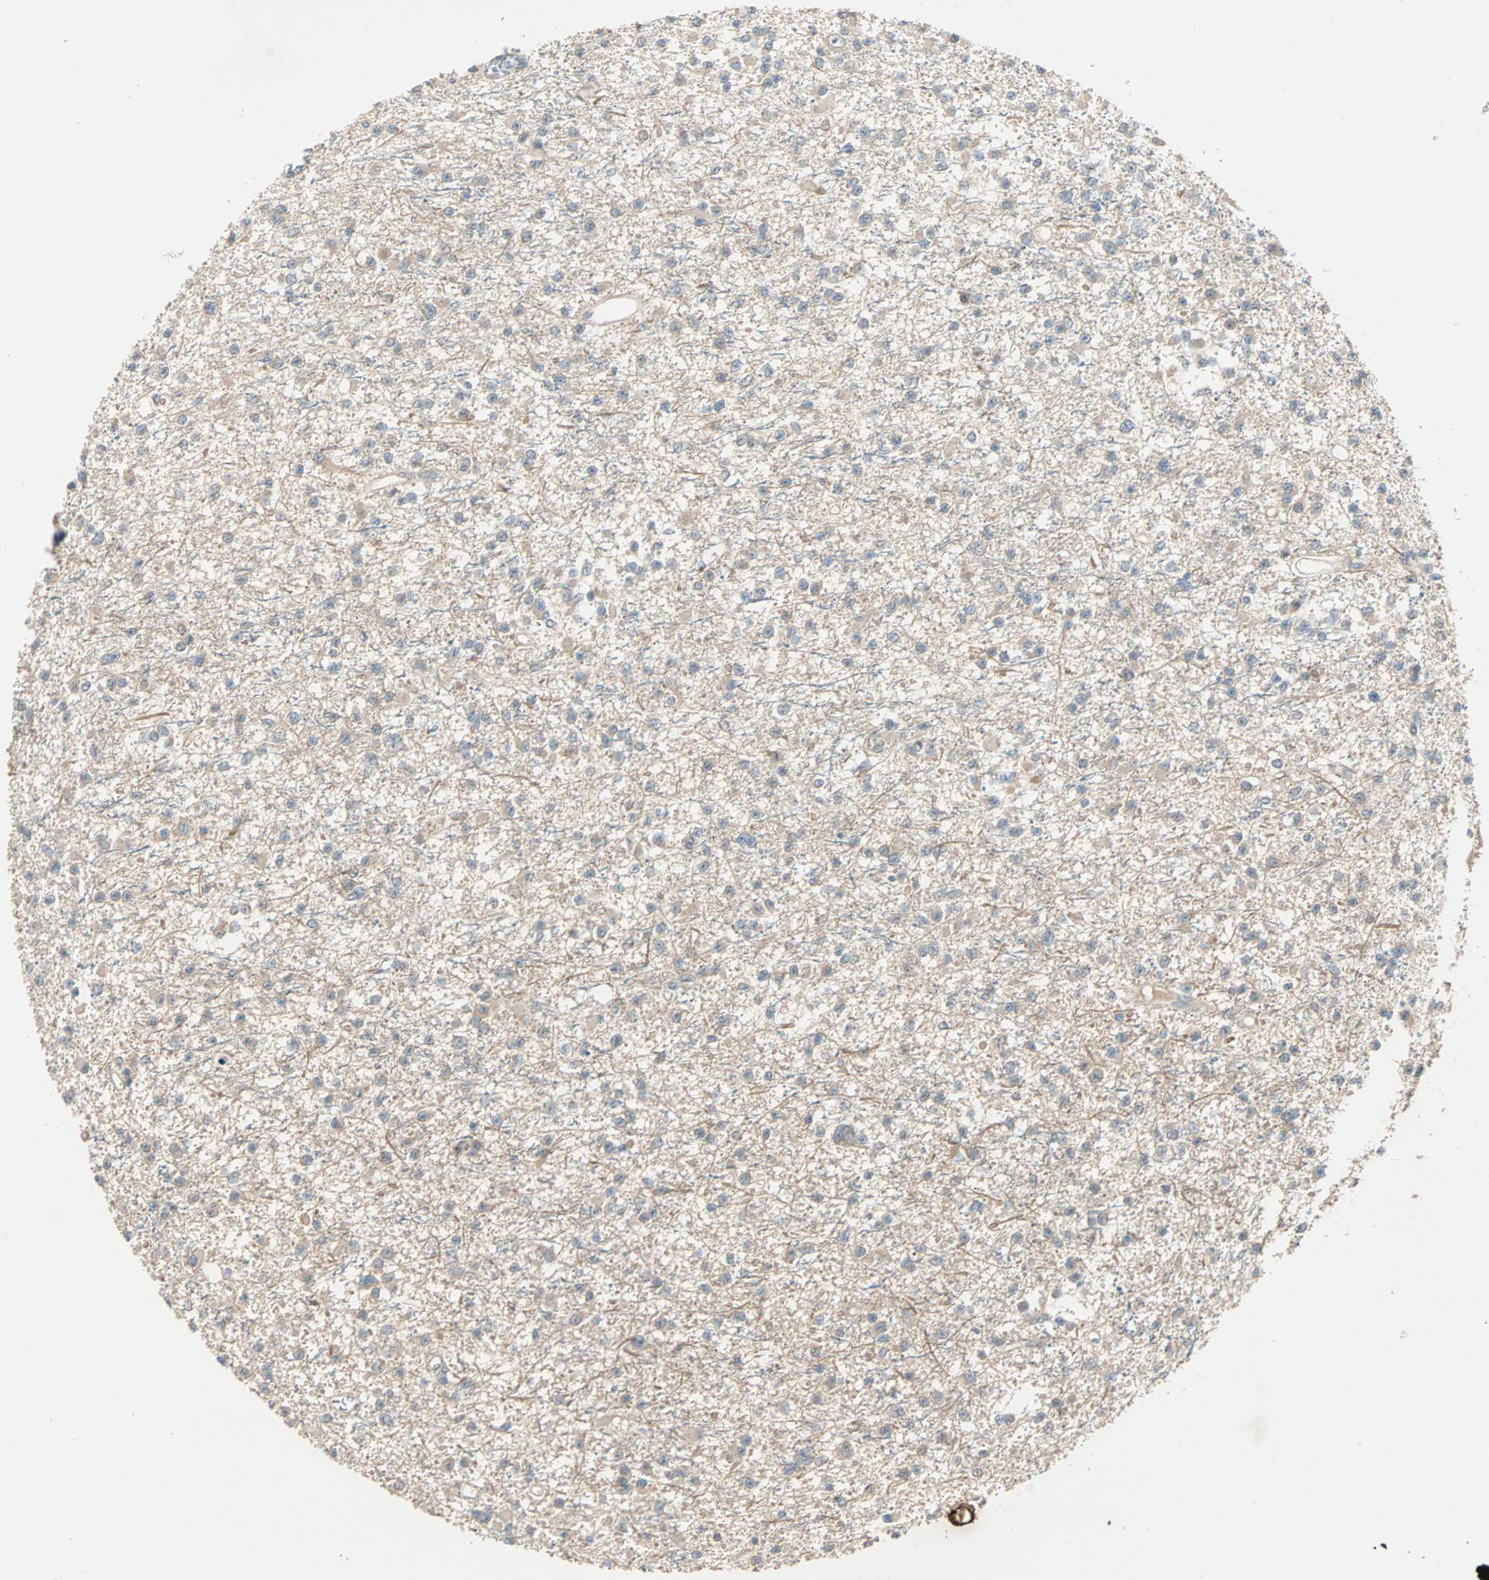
{"staining": {"intensity": "weak", "quantity": ">75%", "location": "cytoplasmic/membranous"}, "tissue": "glioma", "cell_type": "Tumor cells", "image_type": "cancer", "snomed": [{"axis": "morphology", "description": "Glioma, malignant, Low grade"}, {"axis": "topography", "description": "Brain"}], "caption": "Weak cytoplasmic/membranous positivity is appreciated in about >75% of tumor cells in malignant low-grade glioma.", "gene": "TTF2", "patient": {"sex": "female", "age": 22}}